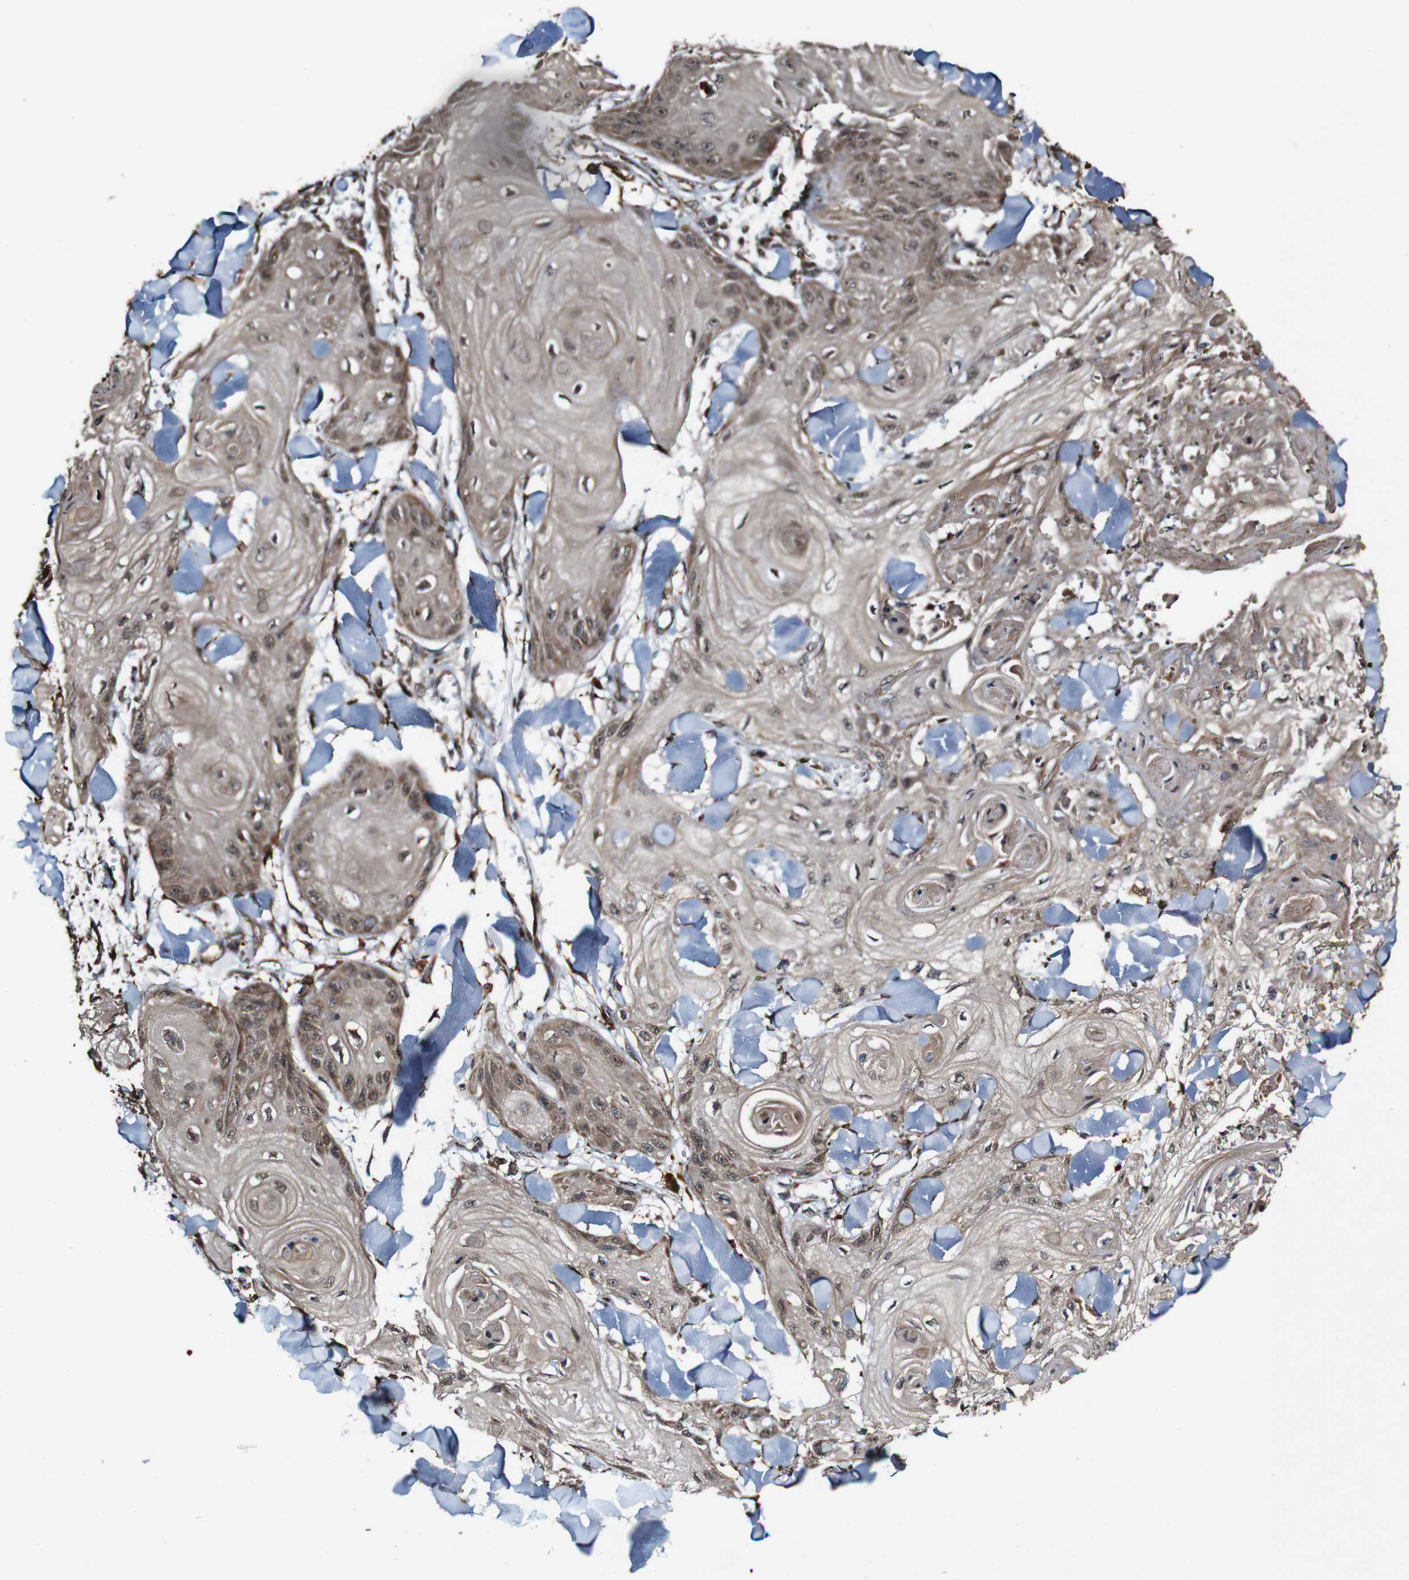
{"staining": {"intensity": "moderate", "quantity": ">75%", "location": "cytoplasmic/membranous,nuclear"}, "tissue": "skin cancer", "cell_type": "Tumor cells", "image_type": "cancer", "snomed": [{"axis": "morphology", "description": "Basal cell carcinoma"}, {"axis": "topography", "description": "Skin"}], "caption": "Immunohistochemistry (IHC) histopathology image of neoplastic tissue: skin cancer (basal cell carcinoma) stained using IHC exhibits medium levels of moderate protein expression localized specifically in the cytoplasmic/membranous and nuclear of tumor cells, appearing as a cytoplasmic/membranous and nuclear brown color.", "gene": "BTN3A3", "patient": {"sex": "male", "age": 75}}